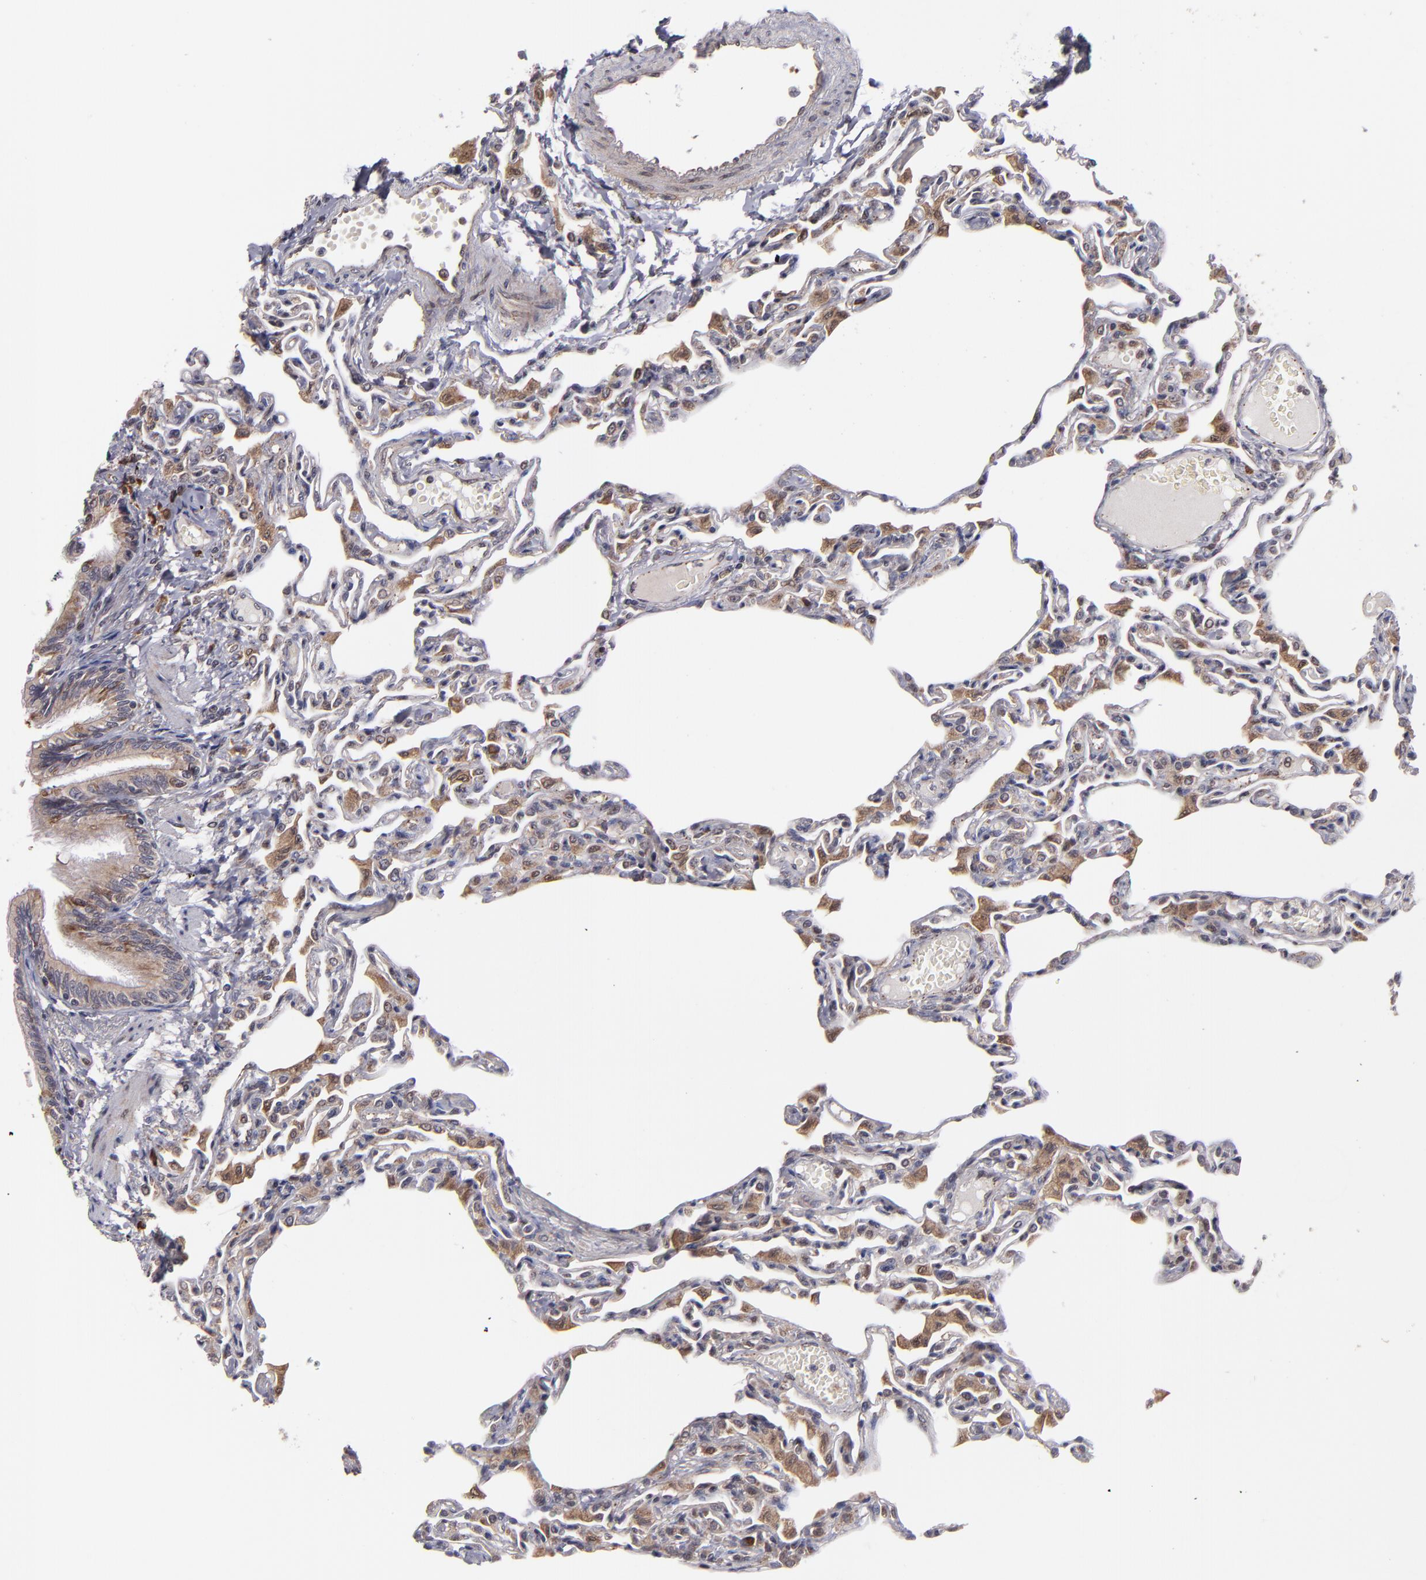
{"staining": {"intensity": "weak", "quantity": "<25%", "location": "cytoplasmic/membranous"}, "tissue": "lung", "cell_type": "Alveolar cells", "image_type": "normal", "snomed": [{"axis": "morphology", "description": "Normal tissue, NOS"}, {"axis": "topography", "description": "Lung"}], "caption": "Alveolar cells are negative for brown protein staining in unremarkable lung. (DAB (3,3'-diaminobenzidine) immunohistochemistry, high magnification).", "gene": "CASP1", "patient": {"sex": "female", "age": 49}}